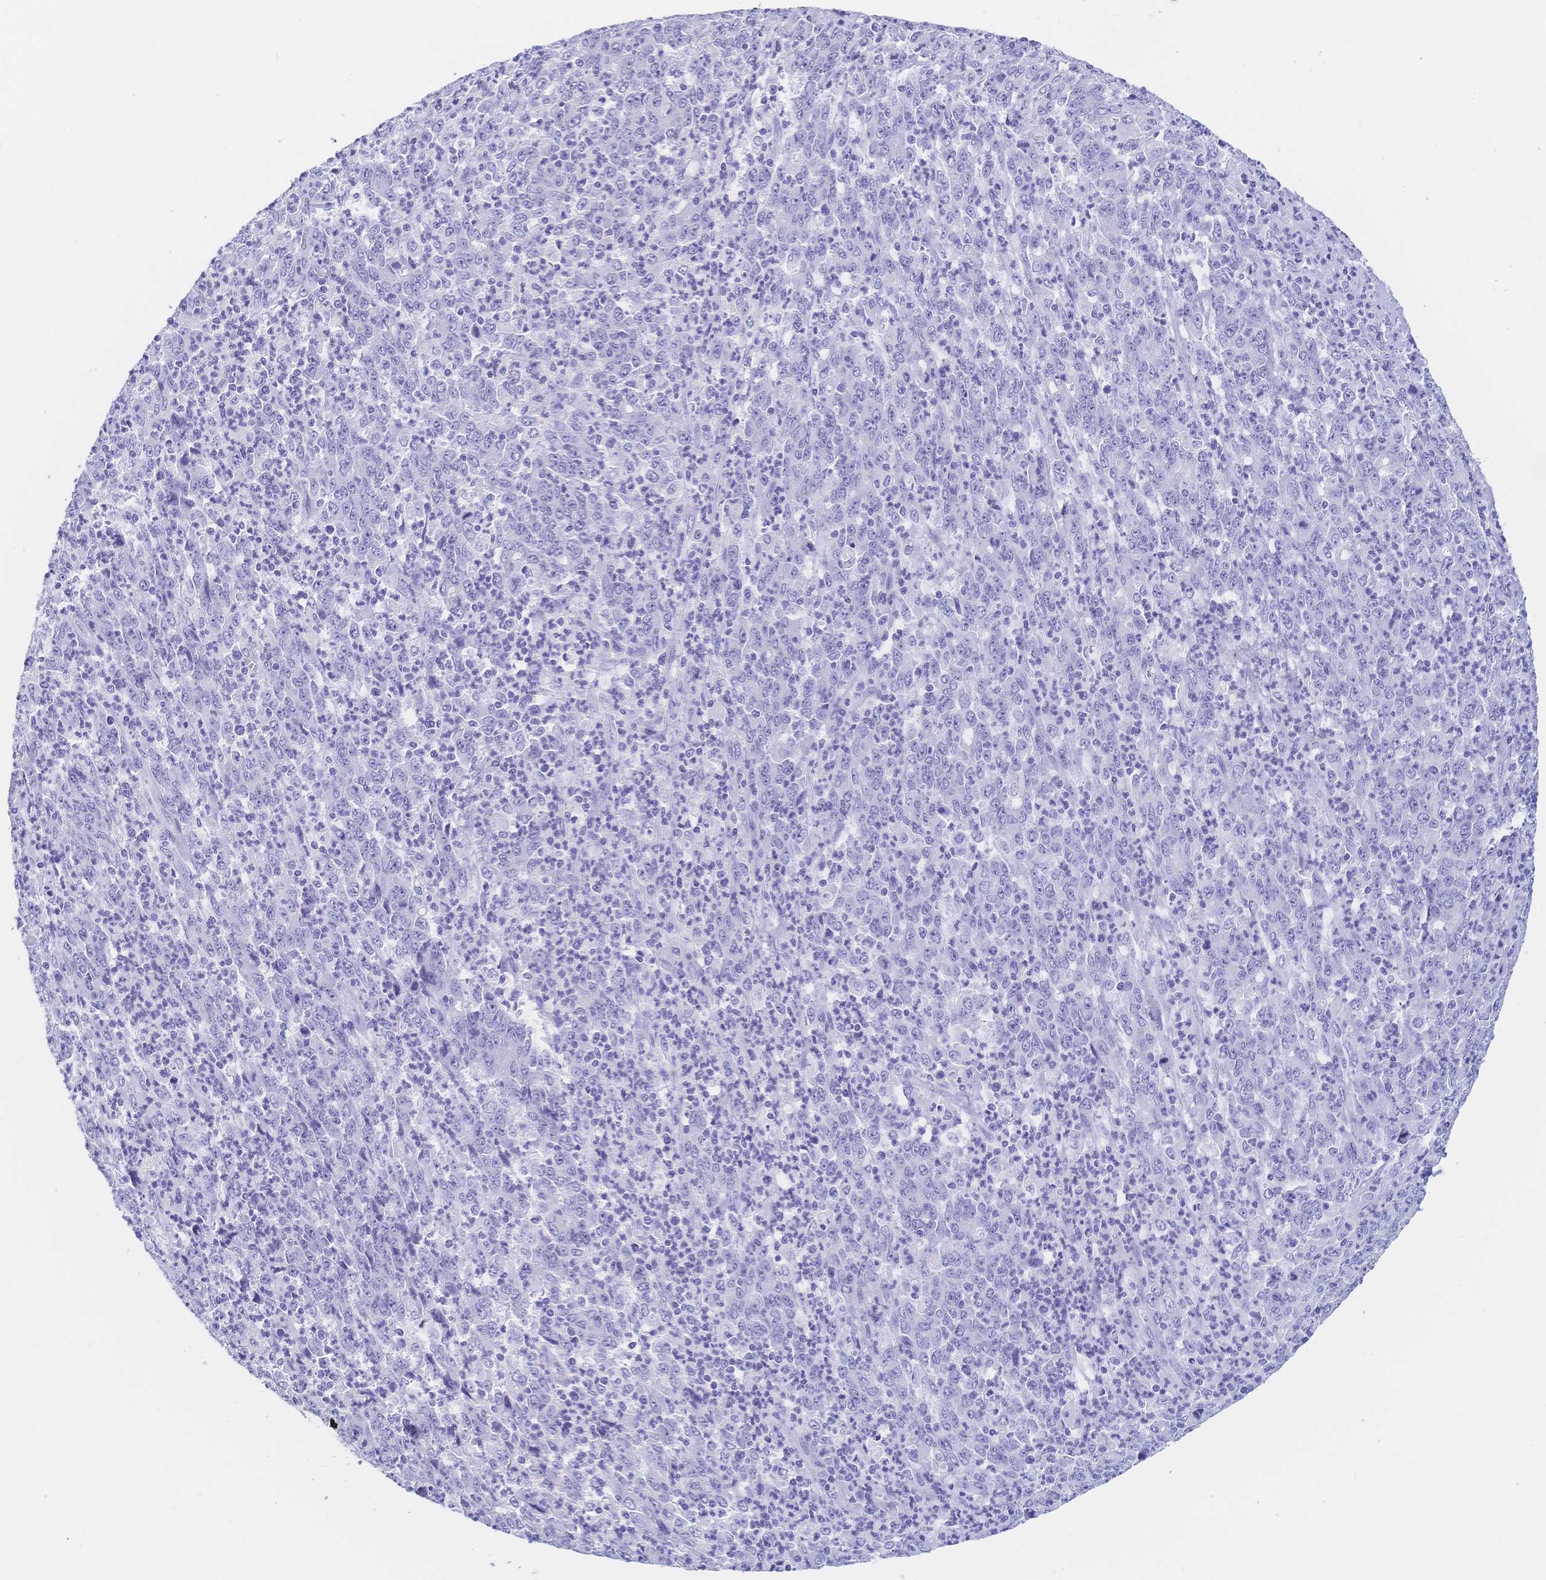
{"staining": {"intensity": "negative", "quantity": "none", "location": "none"}, "tissue": "stomach cancer", "cell_type": "Tumor cells", "image_type": "cancer", "snomed": [{"axis": "morphology", "description": "Adenocarcinoma, NOS"}, {"axis": "topography", "description": "Stomach, lower"}], "caption": "IHC histopathology image of human stomach cancer stained for a protein (brown), which displays no positivity in tumor cells.", "gene": "MEP1B", "patient": {"sex": "female", "age": 71}}